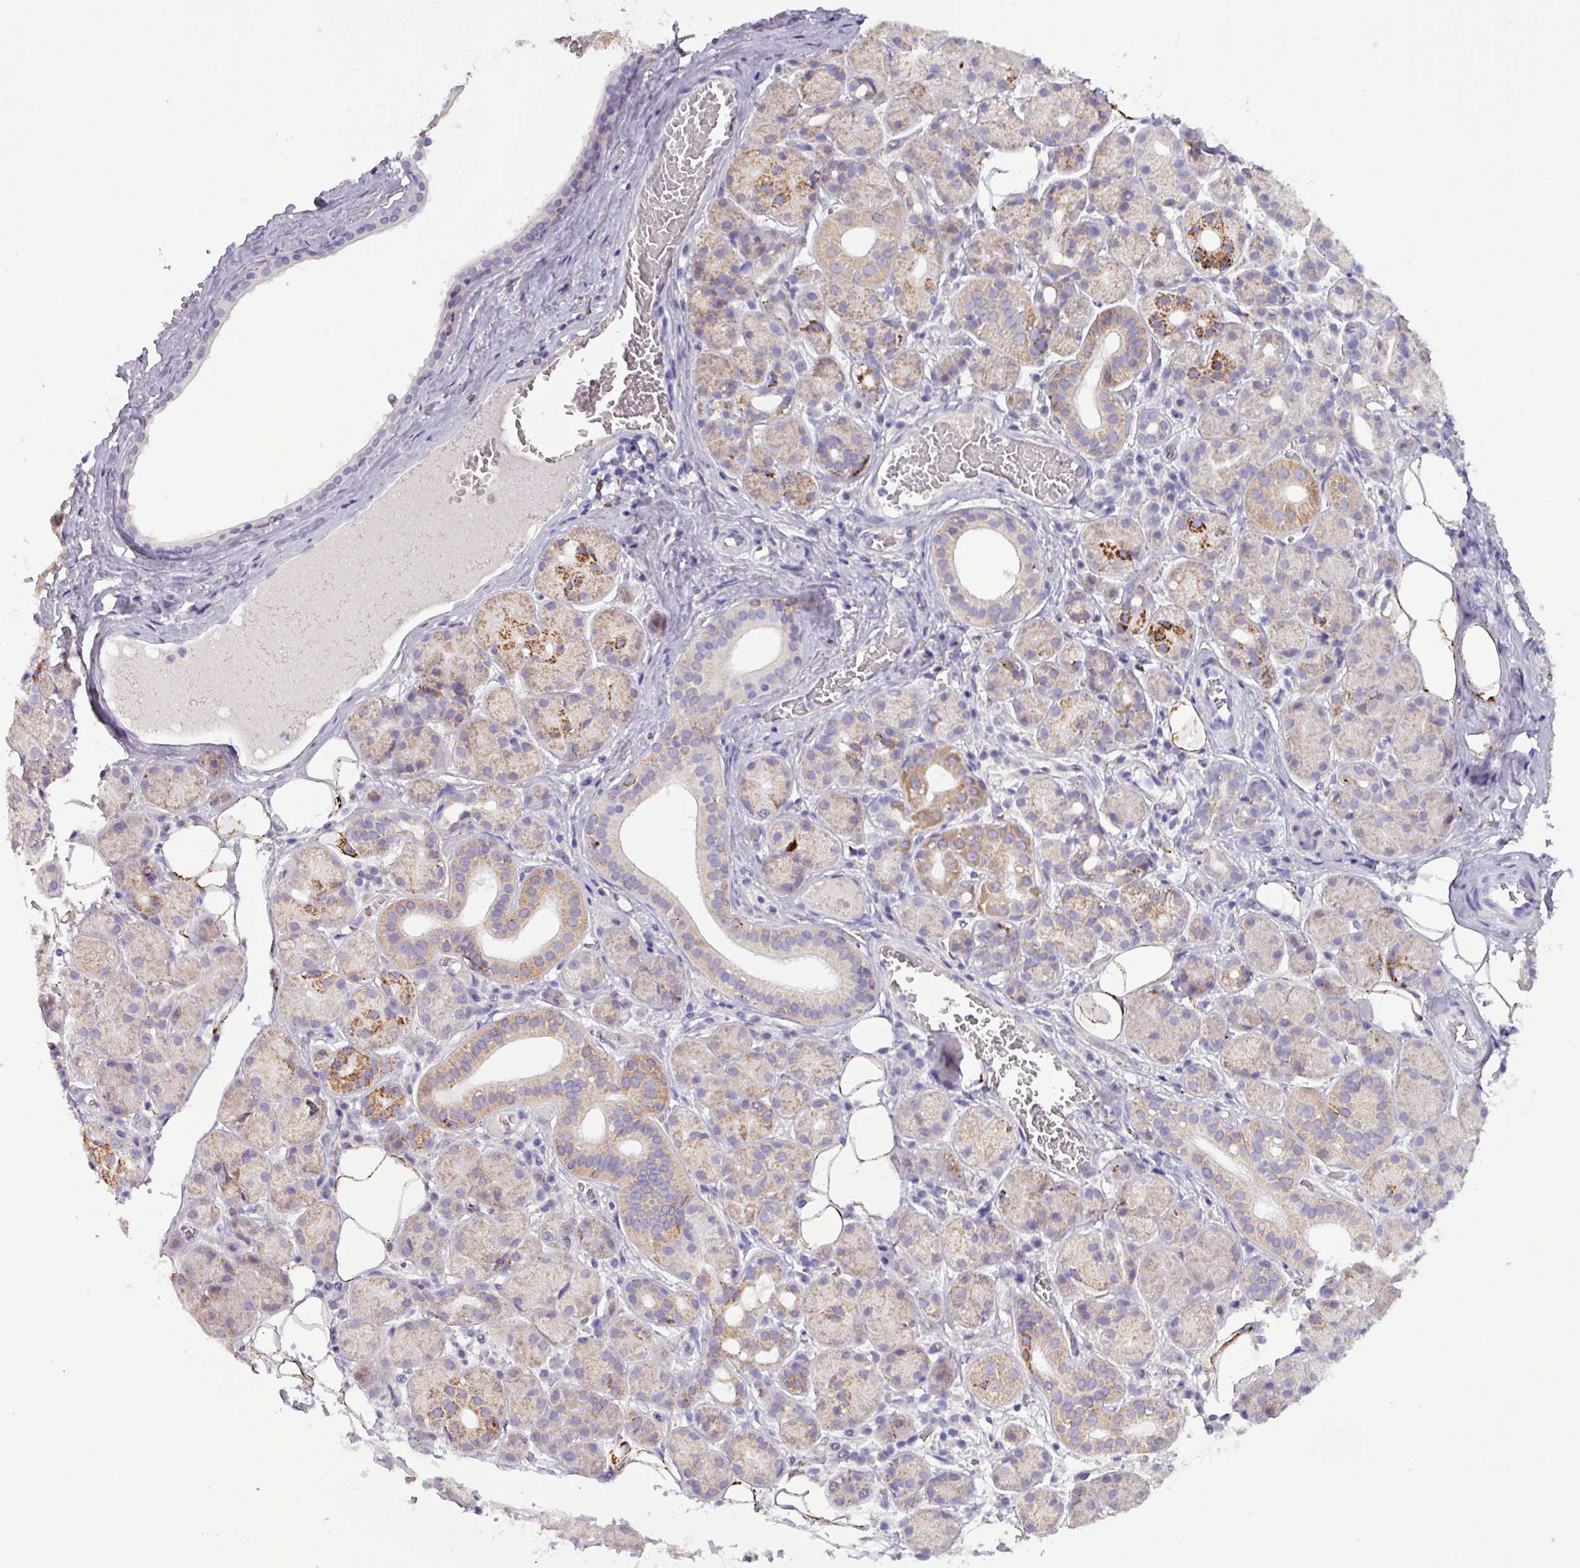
{"staining": {"intensity": "moderate", "quantity": "25%-75%", "location": "cytoplasmic/membranous"}, "tissue": "salivary gland", "cell_type": "Glandular cells", "image_type": "normal", "snomed": [{"axis": "morphology", "description": "Squamous cell carcinoma, NOS"}, {"axis": "topography", "description": "Skin"}, {"axis": "topography", "description": "Head-Neck"}], "caption": "Immunohistochemical staining of normal salivary gland exhibits 25%-75% levels of moderate cytoplasmic/membranous protein staining in approximately 25%-75% of glandular cells.", "gene": "ZNF667", "patient": {"sex": "male", "age": 80}}